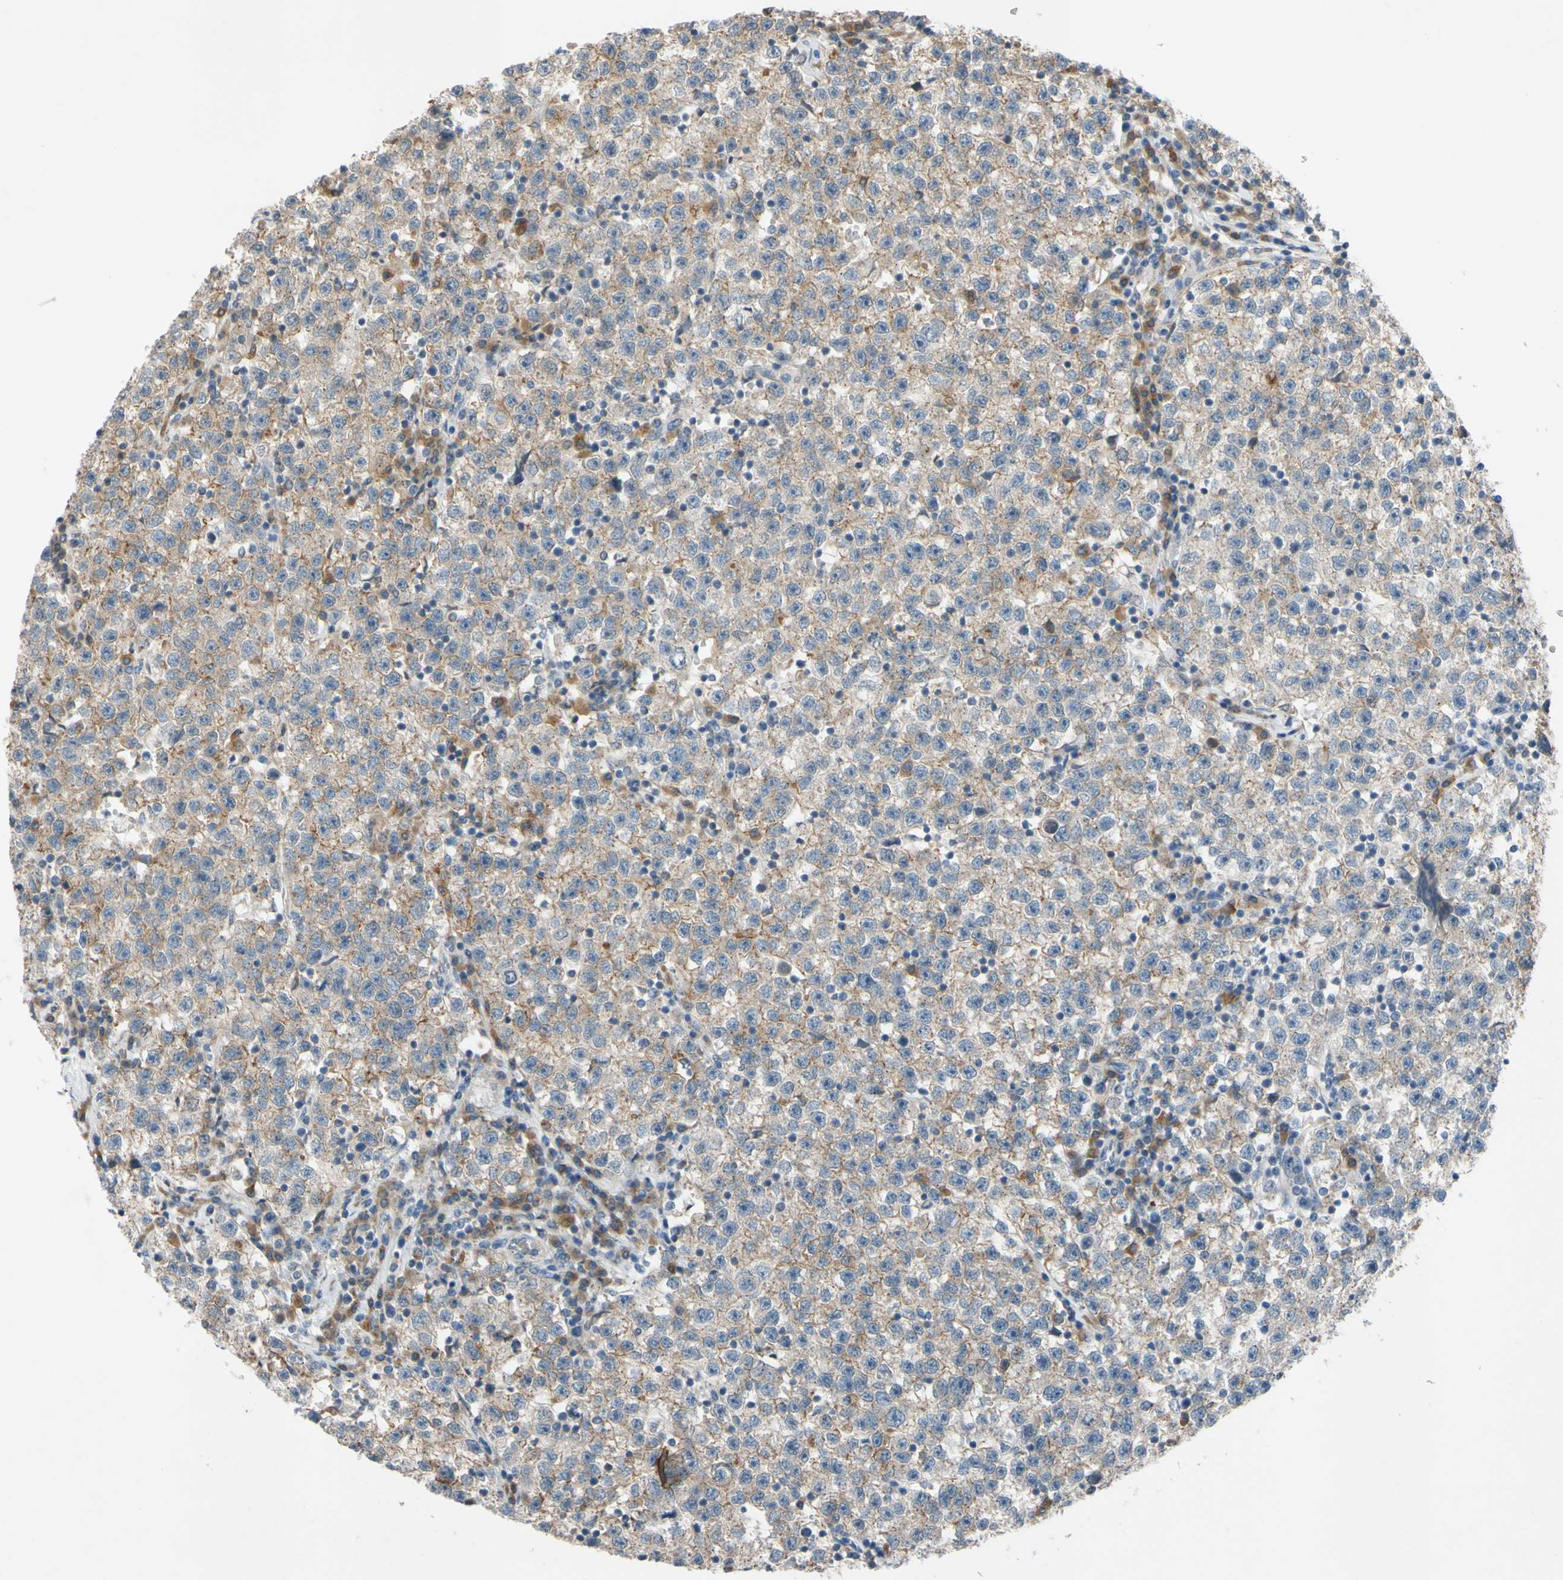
{"staining": {"intensity": "weak", "quantity": ">75%", "location": "cytoplasmic/membranous"}, "tissue": "testis cancer", "cell_type": "Tumor cells", "image_type": "cancer", "snomed": [{"axis": "morphology", "description": "Seminoma, NOS"}, {"axis": "topography", "description": "Testis"}], "caption": "An image of testis cancer (seminoma) stained for a protein exhibits weak cytoplasmic/membranous brown staining in tumor cells. (DAB (3,3'-diaminobenzidine) = brown stain, brightfield microscopy at high magnification).", "gene": "ADD2", "patient": {"sex": "male", "age": 22}}